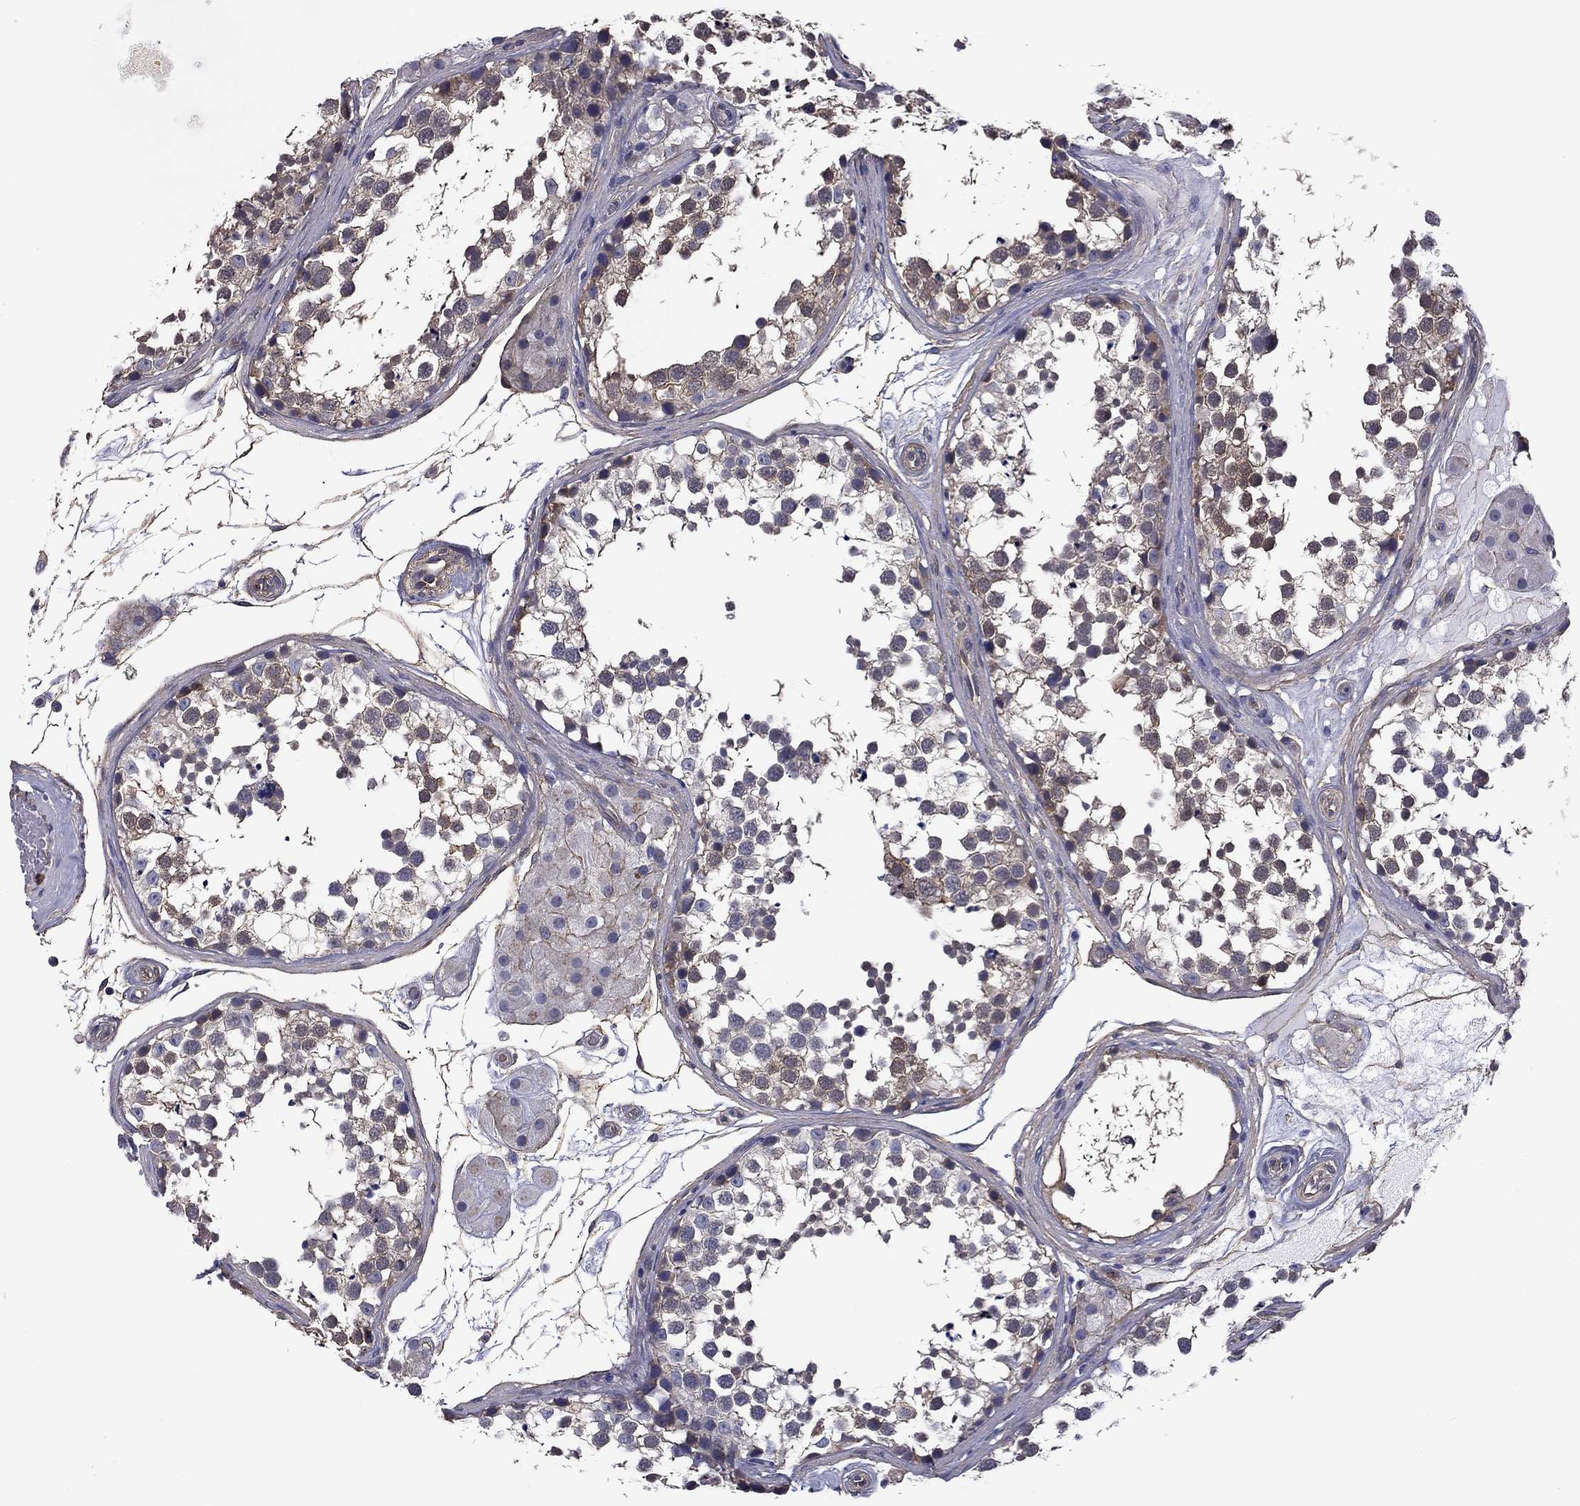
{"staining": {"intensity": "moderate", "quantity": "<25%", "location": "cytoplasmic/membranous"}, "tissue": "testis", "cell_type": "Cells in seminiferous ducts", "image_type": "normal", "snomed": [{"axis": "morphology", "description": "Normal tissue, NOS"}, {"axis": "morphology", "description": "Seminoma, NOS"}, {"axis": "topography", "description": "Testis"}], "caption": "Protein staining reveals moderate cytoplasmic/membranous expression in approximately <25% of cells in seminiferous ducts in normal testis. (IHC, brightfield microscopy, high magnification).", "gene": "TCHH", "patient": {"sex": "male", "age": 65}}